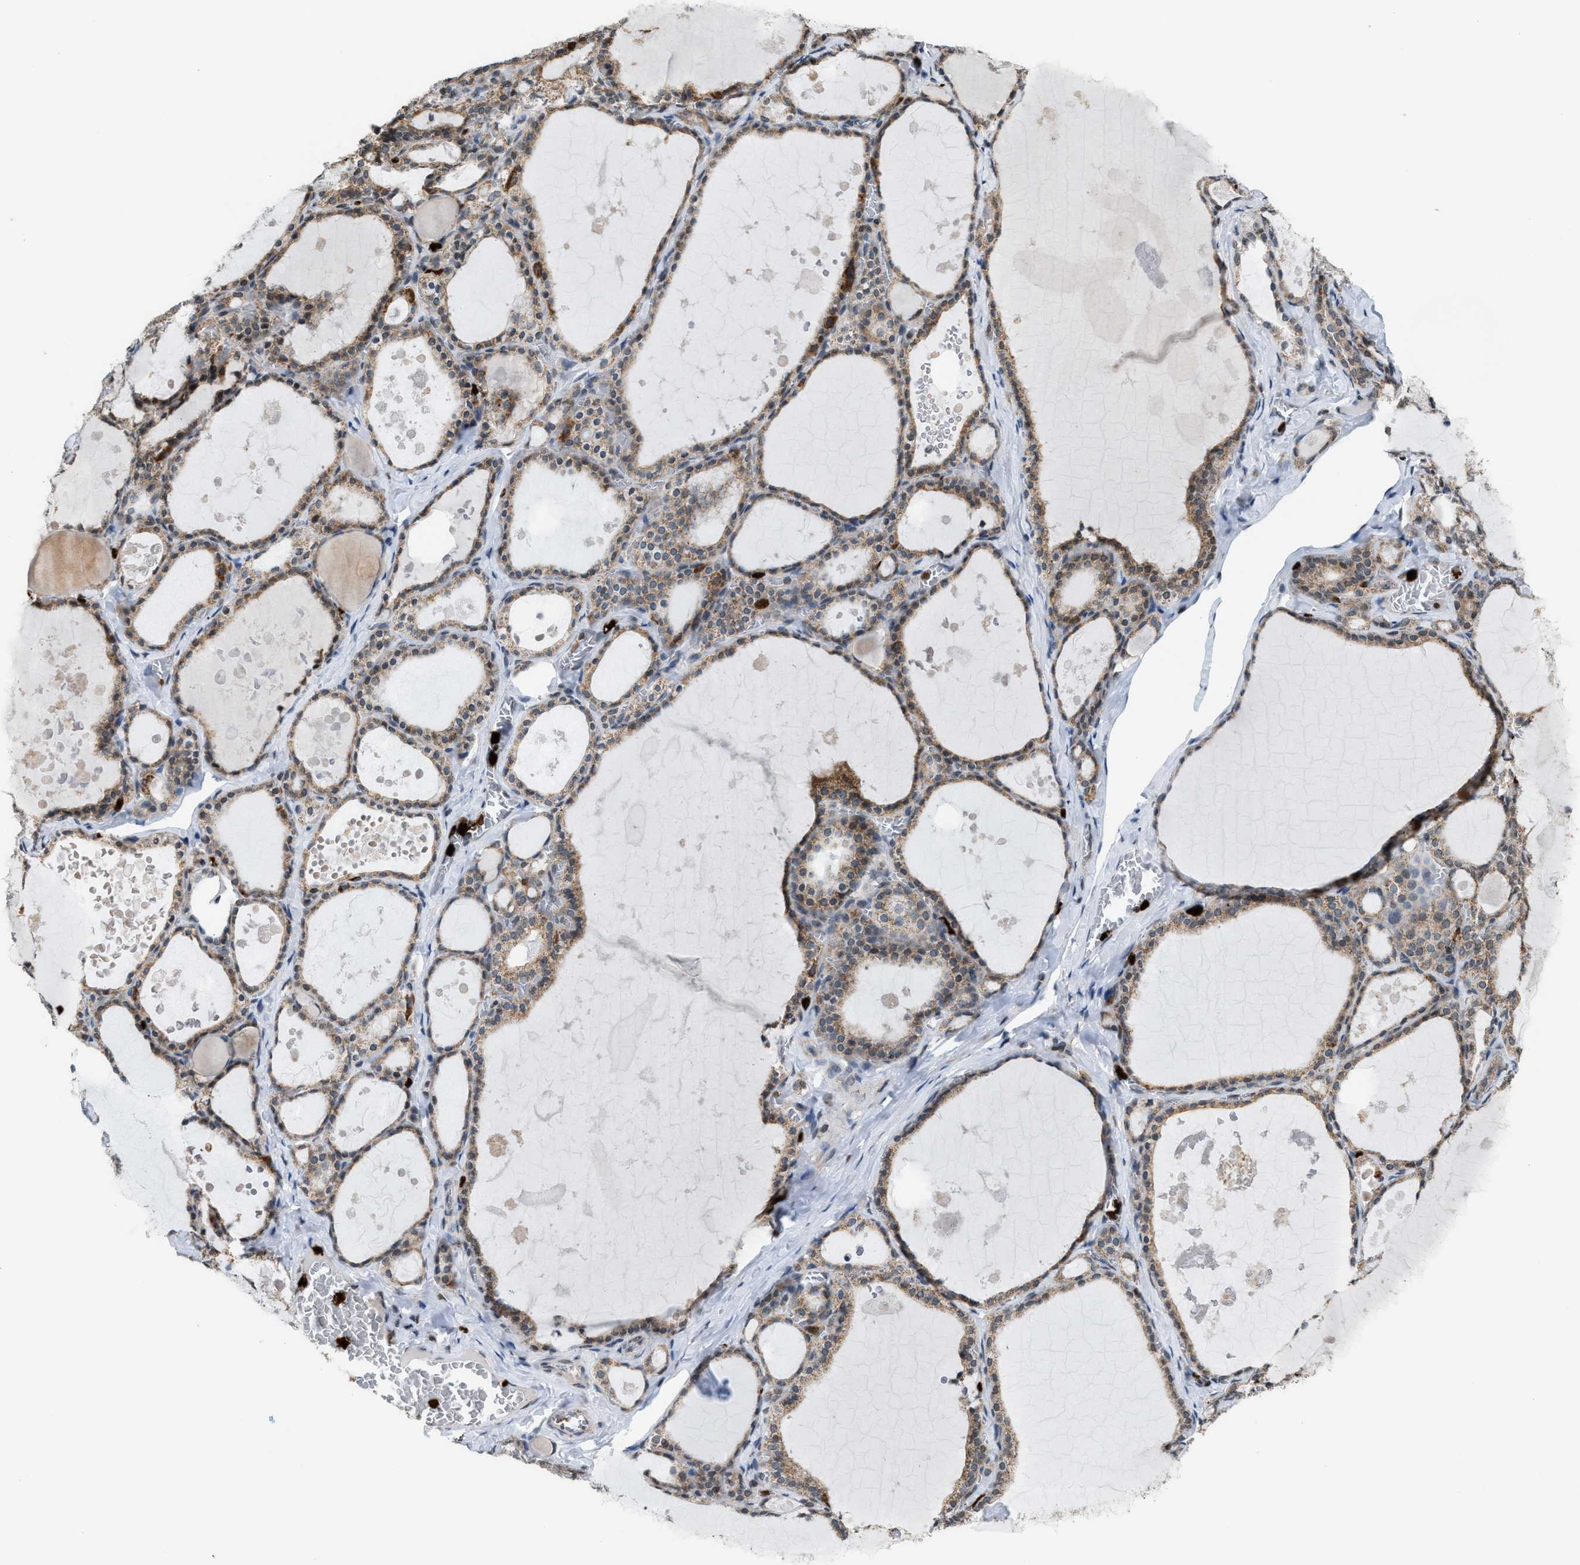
{"staining": {"intensity": "weak", "quantity": ">75%", "location": "cytoplasmic/membranous"}, "tissue": "thyroid gland", "cell_type": "Glandular cells", "image_type": "normal", "snomed": [{"axis": "morphology", "description": "Normal tissue, NOS"}, {"axis": "topography", "description": "Thyroid gland"}], "caption": "An image of thyroid gland stained for a protein demonstrates weak cytoplasmic/membranous brown staining in glandular cells. The protein is shown in brown color, while the nuclei are stained blue.", "gene": "PRUNE2", "patient": {"sex": "male", "age": 56}}